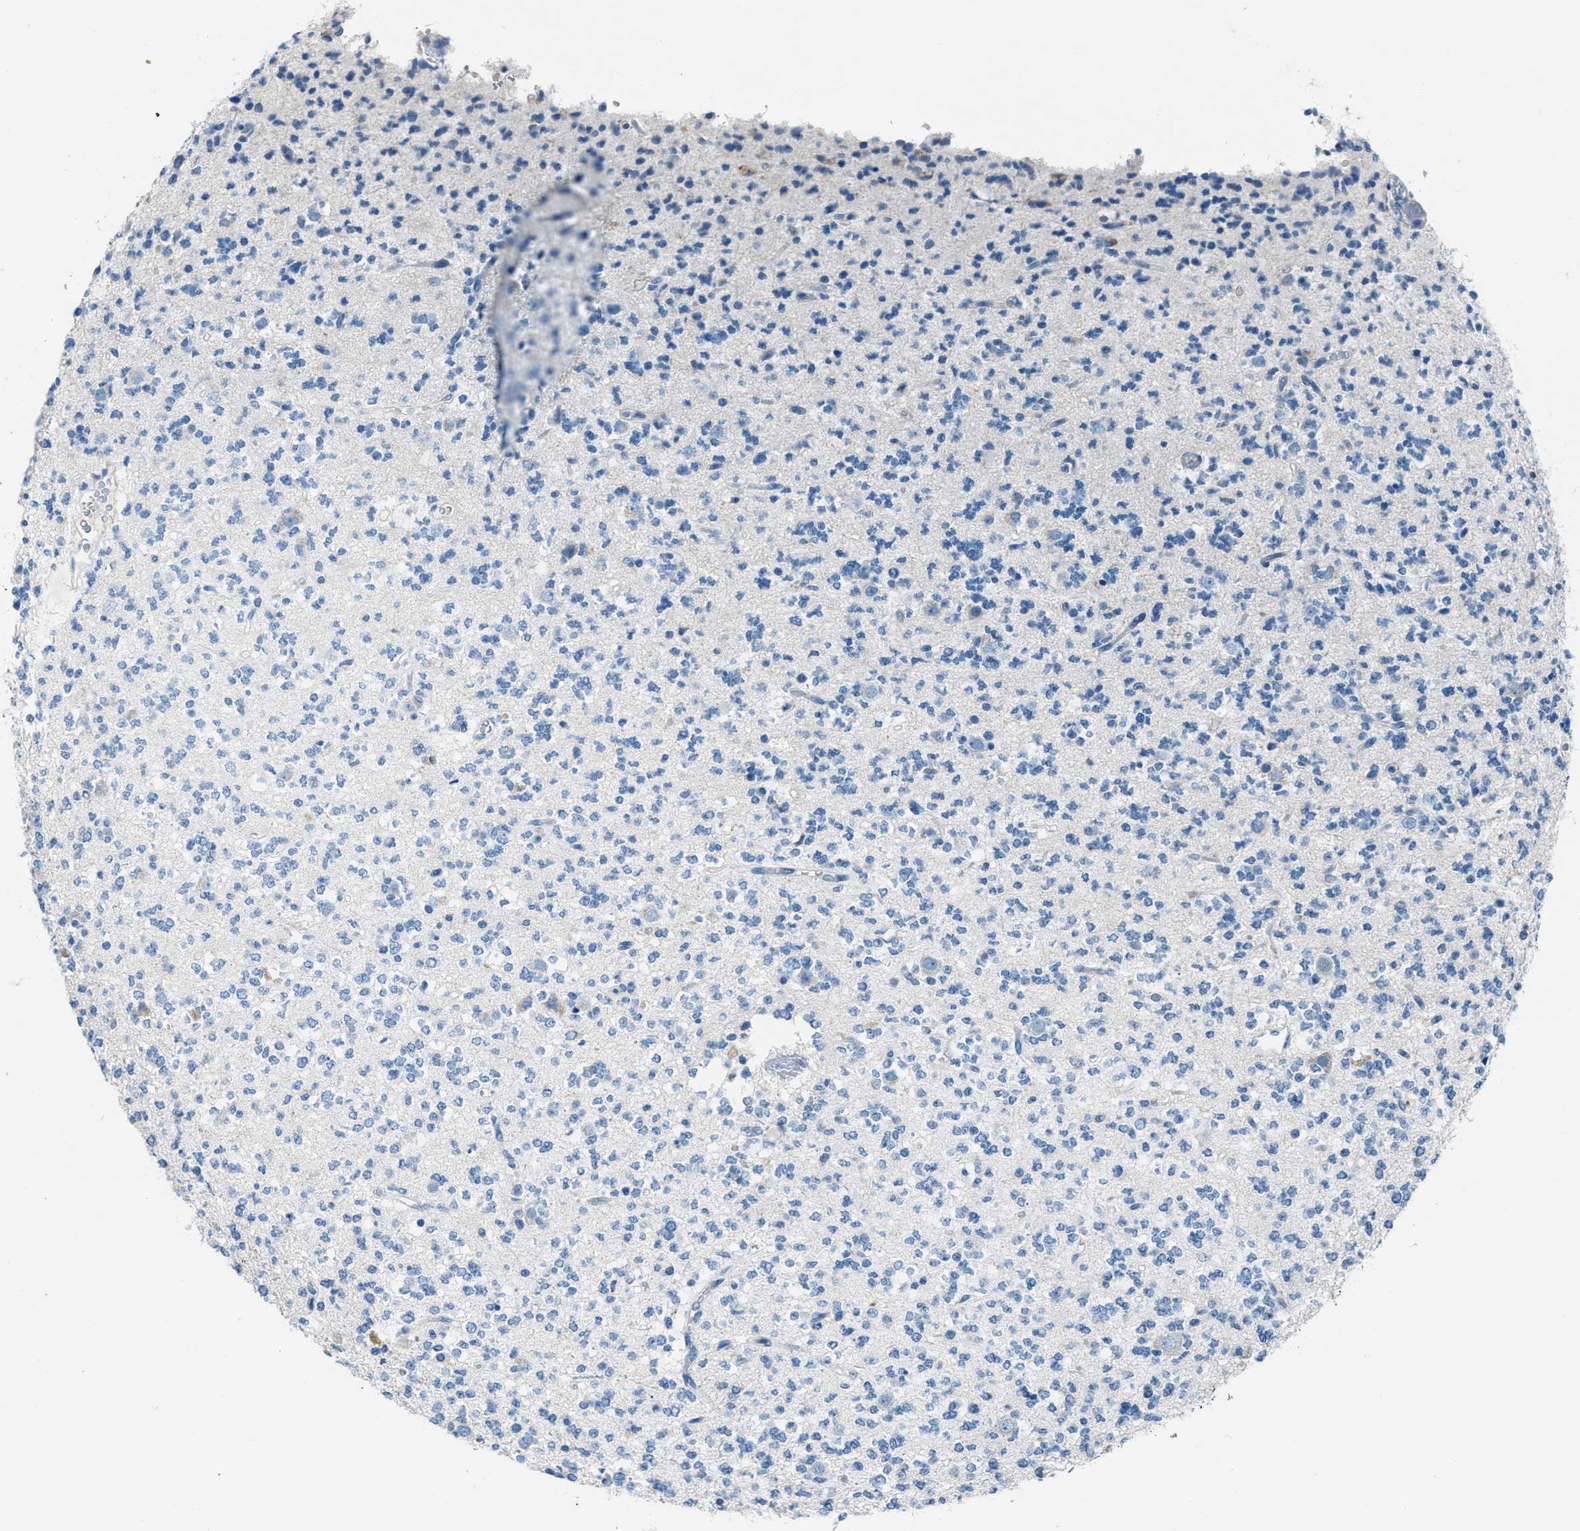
{"staining": {"intensity": "negative", "quantity": "none", "location": "none"}, "tissue": "glioma", "cell_type": "Tumor cells", "image_type": "cancer", "snomed": [{"axis": "morphology", "description": "Glioma, malignant, Low grade"}, {"axis": "topography", "description": "Brain"}], "caption": "Malignant glioma (low-grade) stained for a protein using immunohistochemistry (IHC) displays no positivity tumor cells.", "gene": "AMACR", "patient": {"sex": "male", "age": 38}}